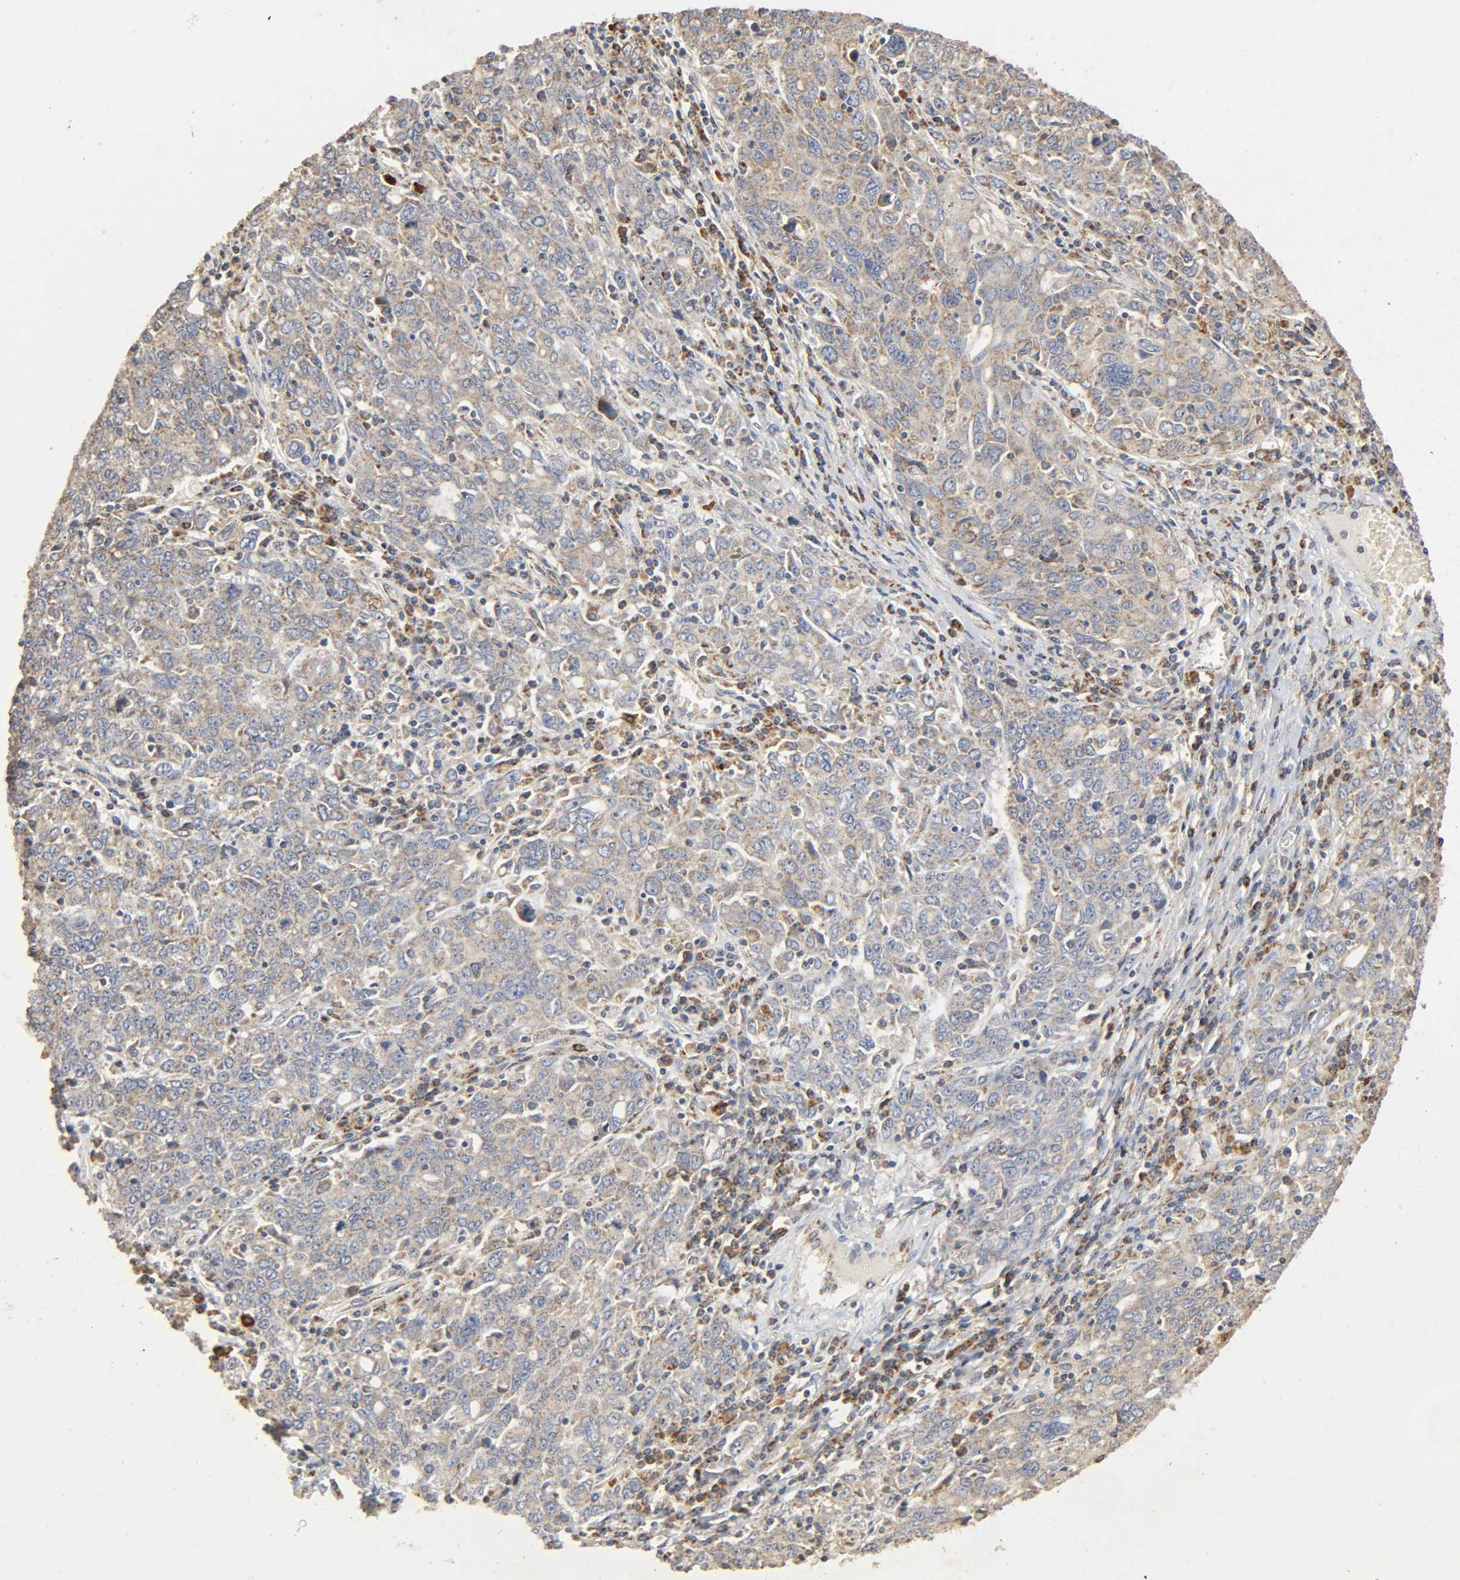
{"staining": {"intensity": "weak", "quantity": ">75%", "location": "cytoplasmic/membranous"}, "tissue": "ovarian cancer", "cell_type": "Tumor cells", "image_type": "cancer", "snomed": [{"axis": "morphology", "description": "Carcinoma, endometroid"}, {"axis": "topography", "description": "Ovary"}], "caption": "Ovarian endometroid carcinoma was stained to show a protein in brown. There is low levels of weak cytoplasmic/membranous positivity in about >75% of tumor cells. (DAB (3,3'-diaminobenzidine) IHC with brightfield microscopy, high magnification).", "gene": "NDUFS3", "patient": {"sex": "female", "age": 62}}